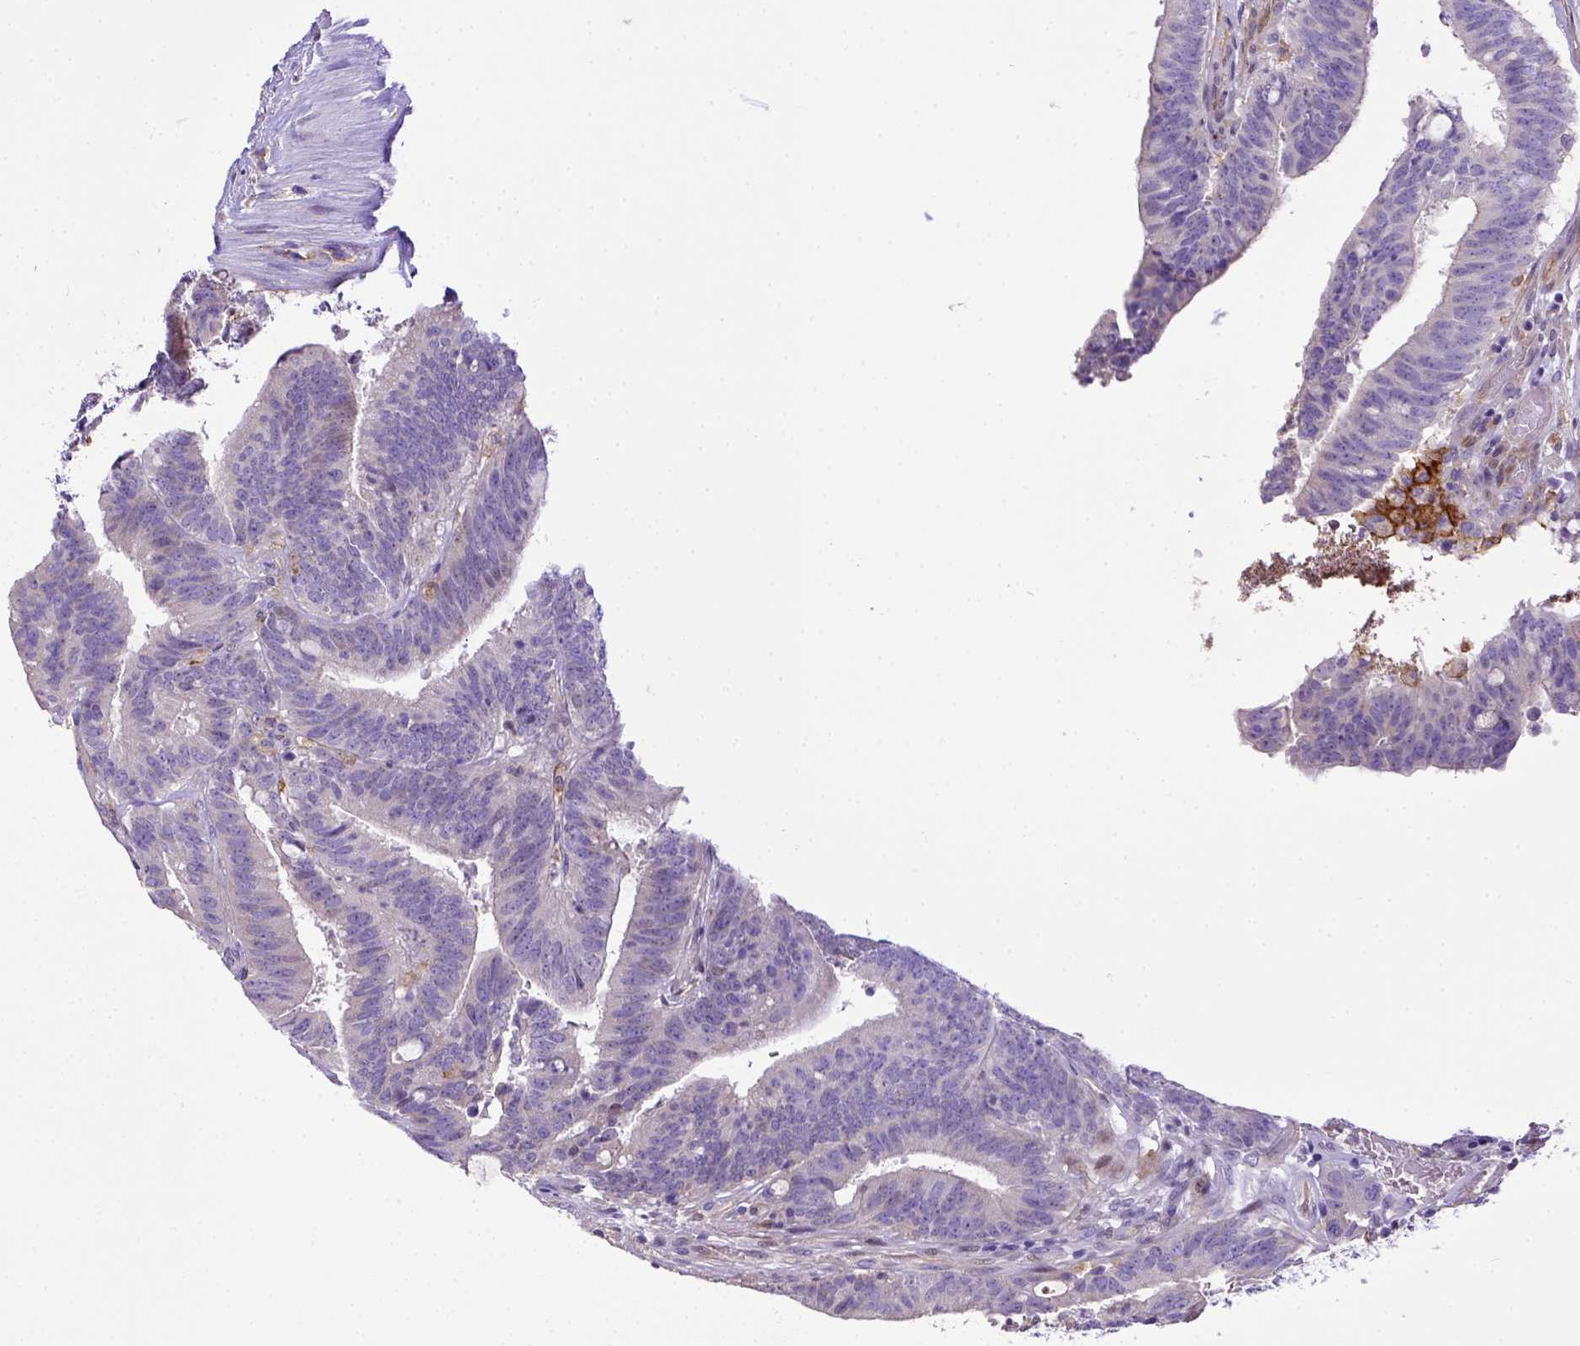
{"staining": {"intensity": "negative", "quantity": "none", "location": "none"}, "tissue": "colorectal cancer", "cell_type": "Tumor cells", "image_type": "cancer", "snomed": [{"axis": "morphology", "description": "Adenocarcinoma, NOS"}, {"axis": "topography", "description": "Colon"}], "caption": "Colorectal cancer was stained to show a protein in brown. There is no significant staining in tumor cells.", "gene": "CD40", "patient": {"sex": "female", "age": 43}}